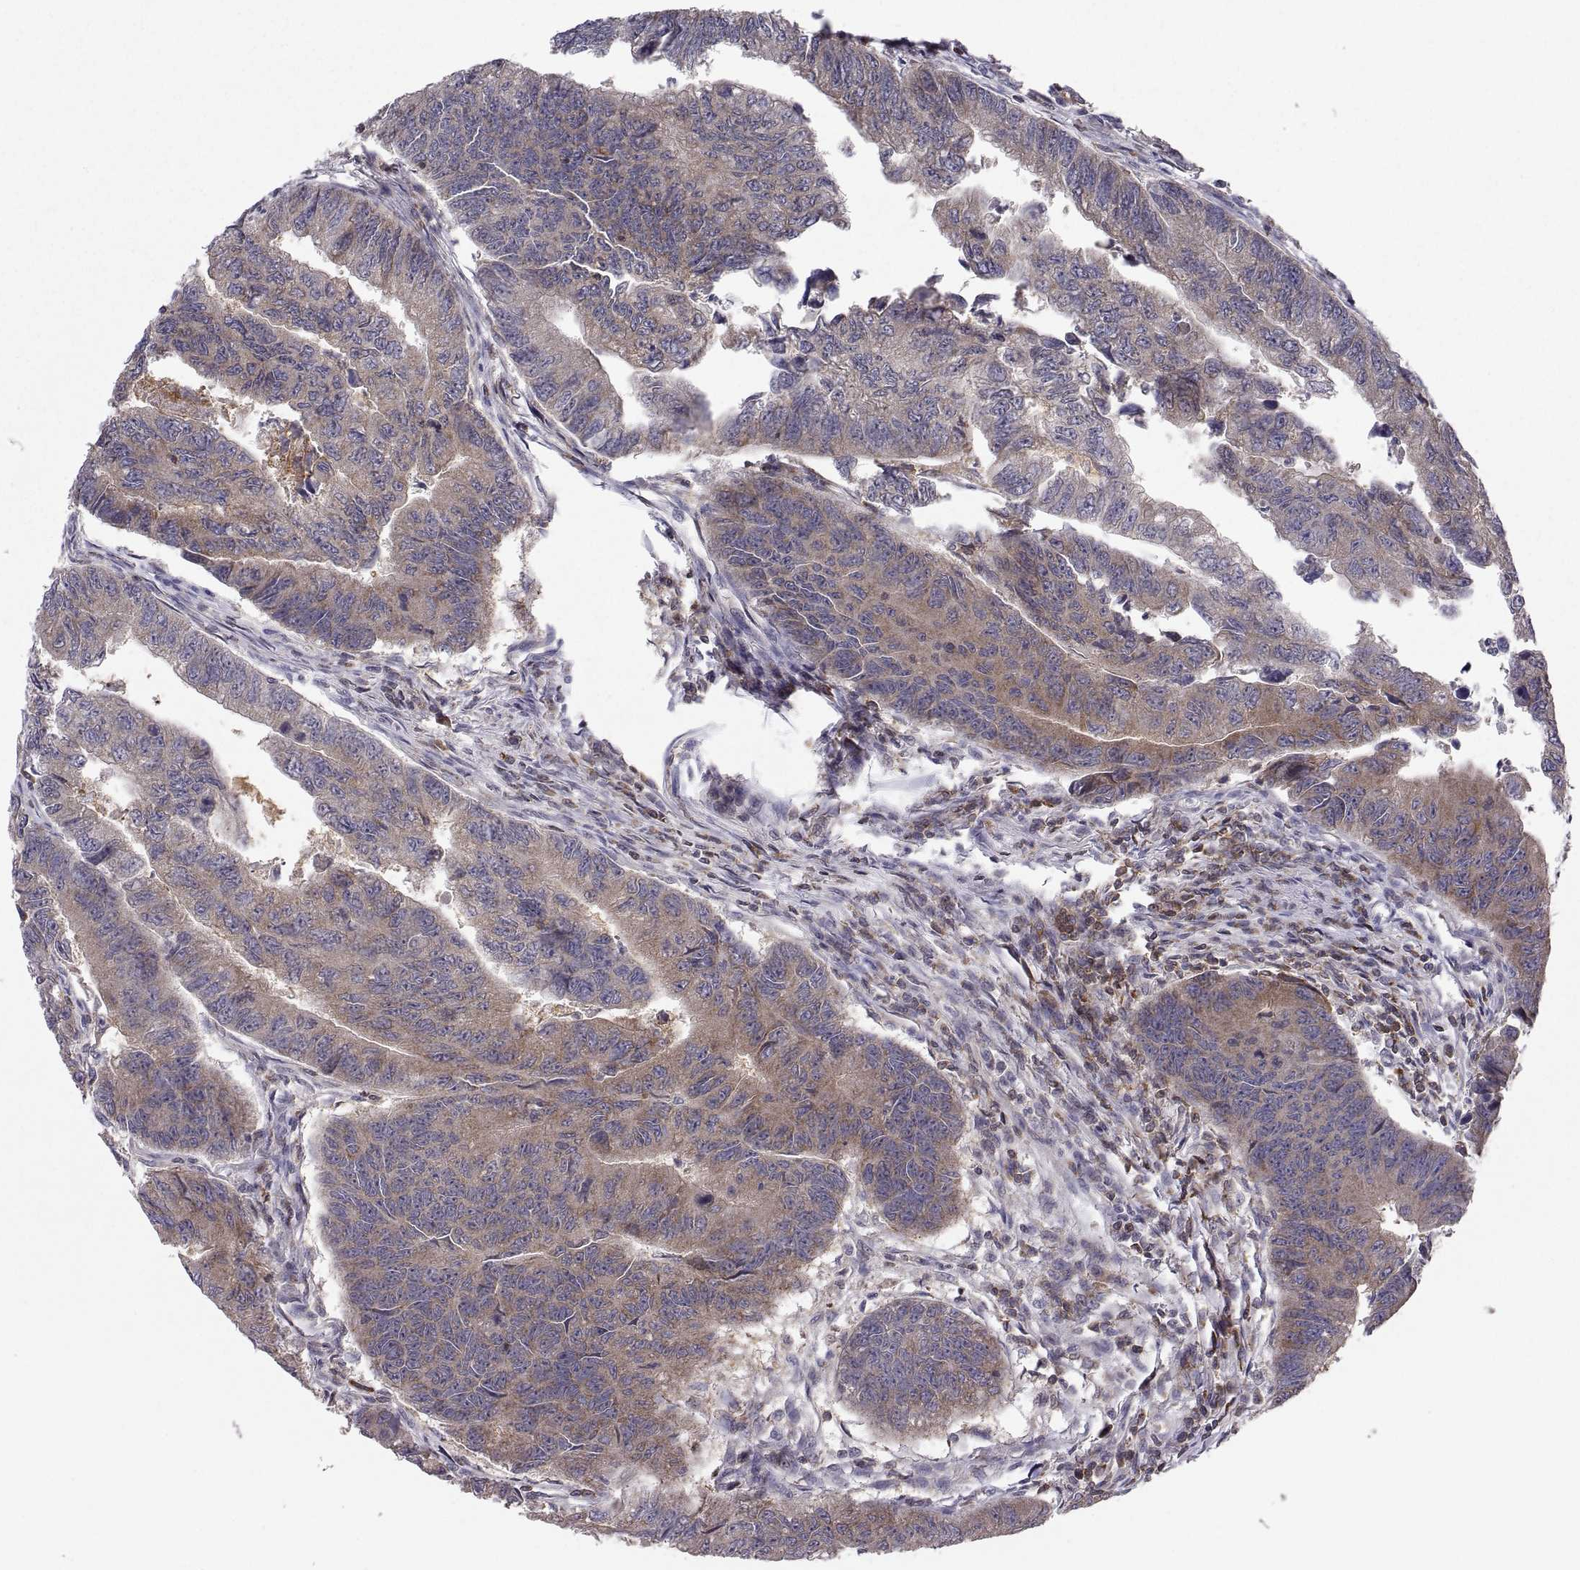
{"staining": {"intensity": "moderate", "quantity": "<25%", "location": "cytoplasmic/membranous"}, "tissue": "colorectal cancer", "cell_type": "Tumor cells", "image_type": "cancer", "snomed": [{"axis": "morphology", "description": "Adenocarcinoma, NOS"}, {"axis": "topography", "description": "Colon"}], "caption": "Colorectal adenocarcinoma stained with DAB (3,3'-diaminobenzidine) immunohistochemistry (IHC) shows low levels of moderate cytoplasmic/membranous positivity in about <25% of tumor cells. (DAB (3,3'-diaminobenzidine) = brown stain, brightfield microscopy at high magnification).", "gene": "EZR", "patient": {"sex": "female", "age": 65}}